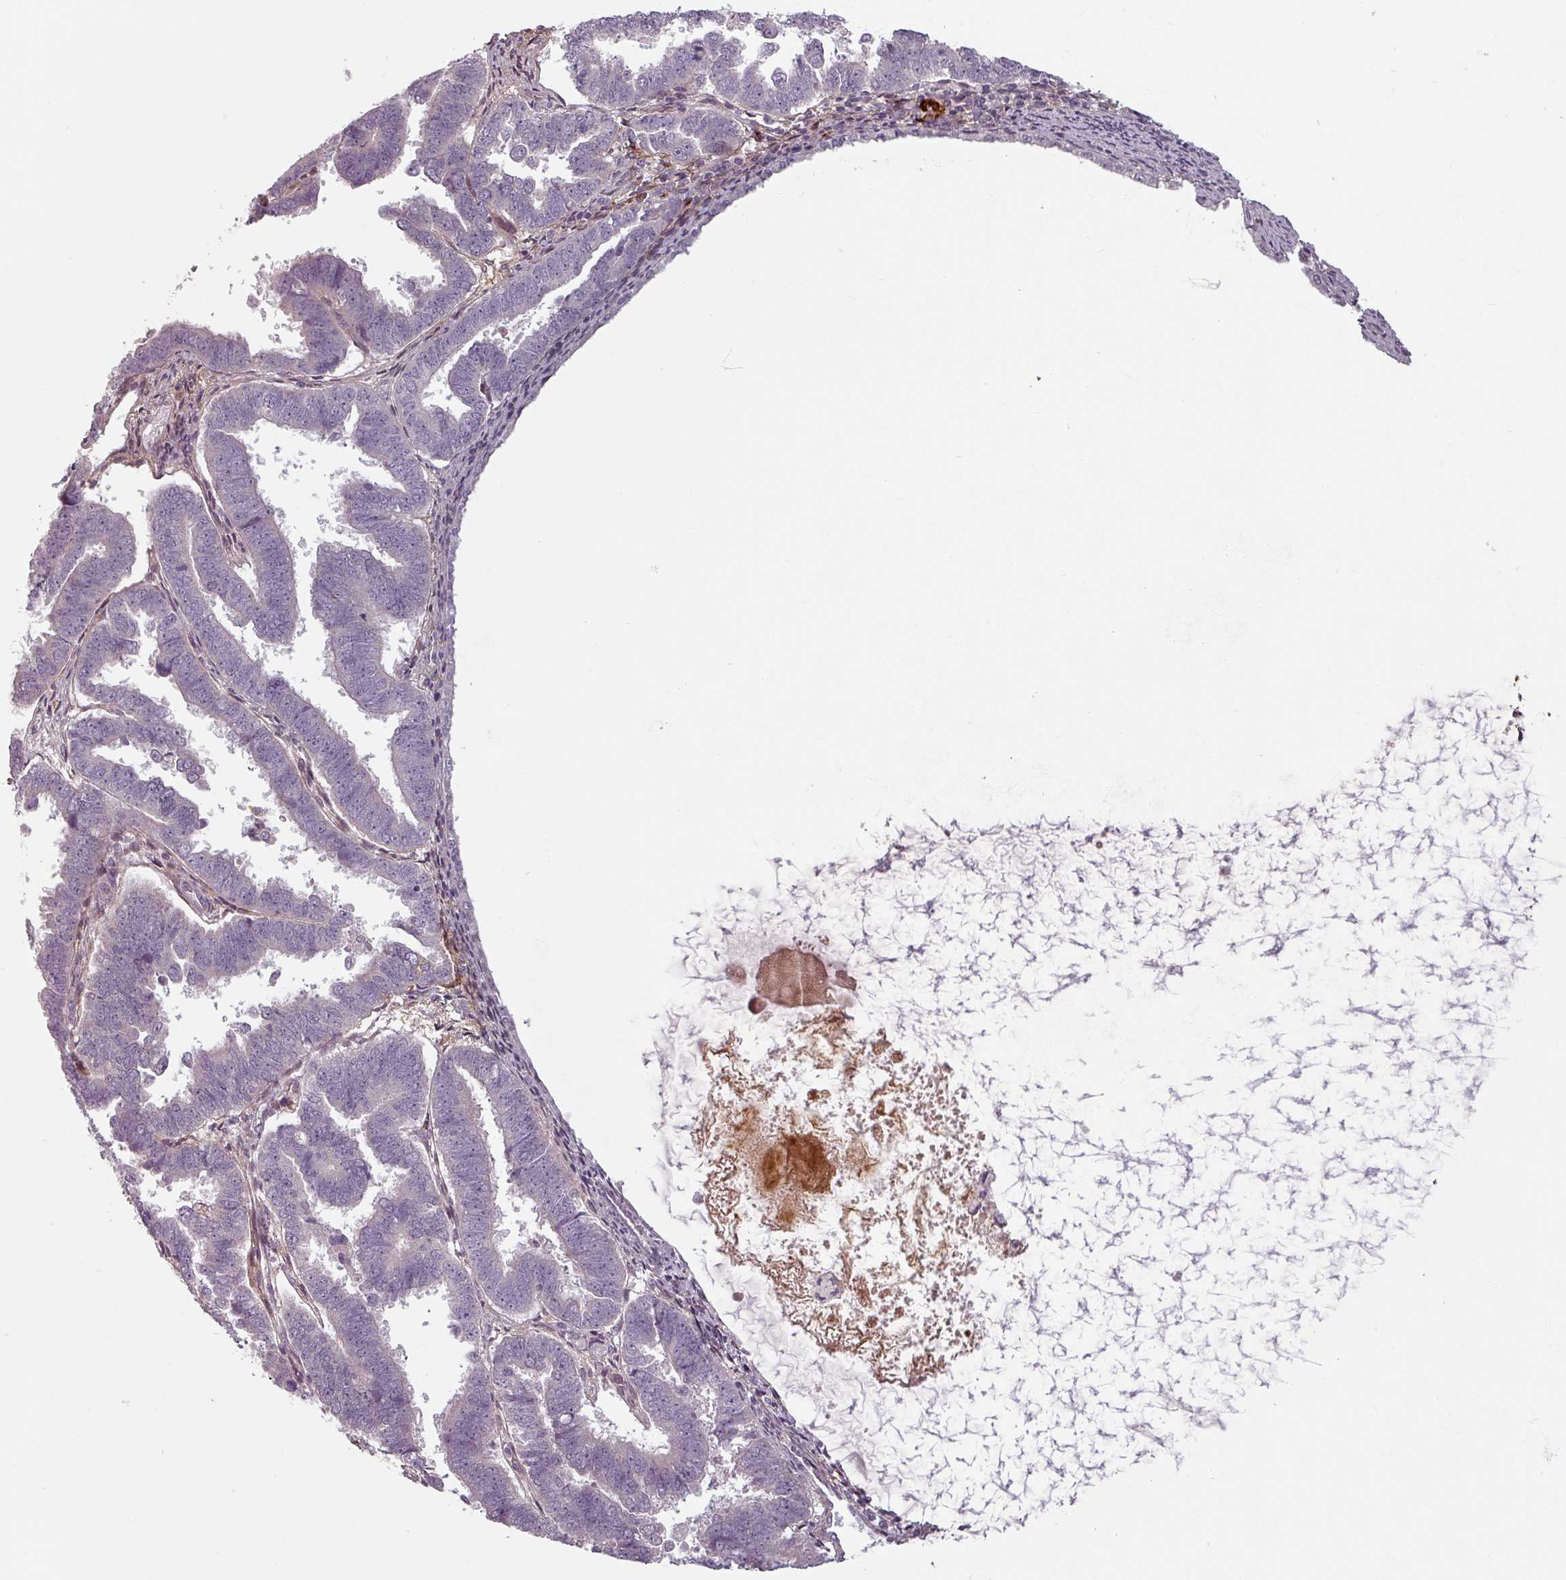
{"staining": {"intensity": "negative", "quantity": "none", "location": "none"}, "tissue": "endometrial cancer", "cell_type": "Tumor cells", "image_type": "cancer", "snomed": [{"axis": "morphology", "description": "Adenocarcinoma, NOS"}, {"axis": "topography", "description": "Endometrium"}], "caption": "This is an immunohistochemistry (IHC) photomicrograph of endometrial adenocarcinoma. There is no staining in tumor cells.", "gene": "CYB5RL", "patient": {"sex": "female", "age": 75}}